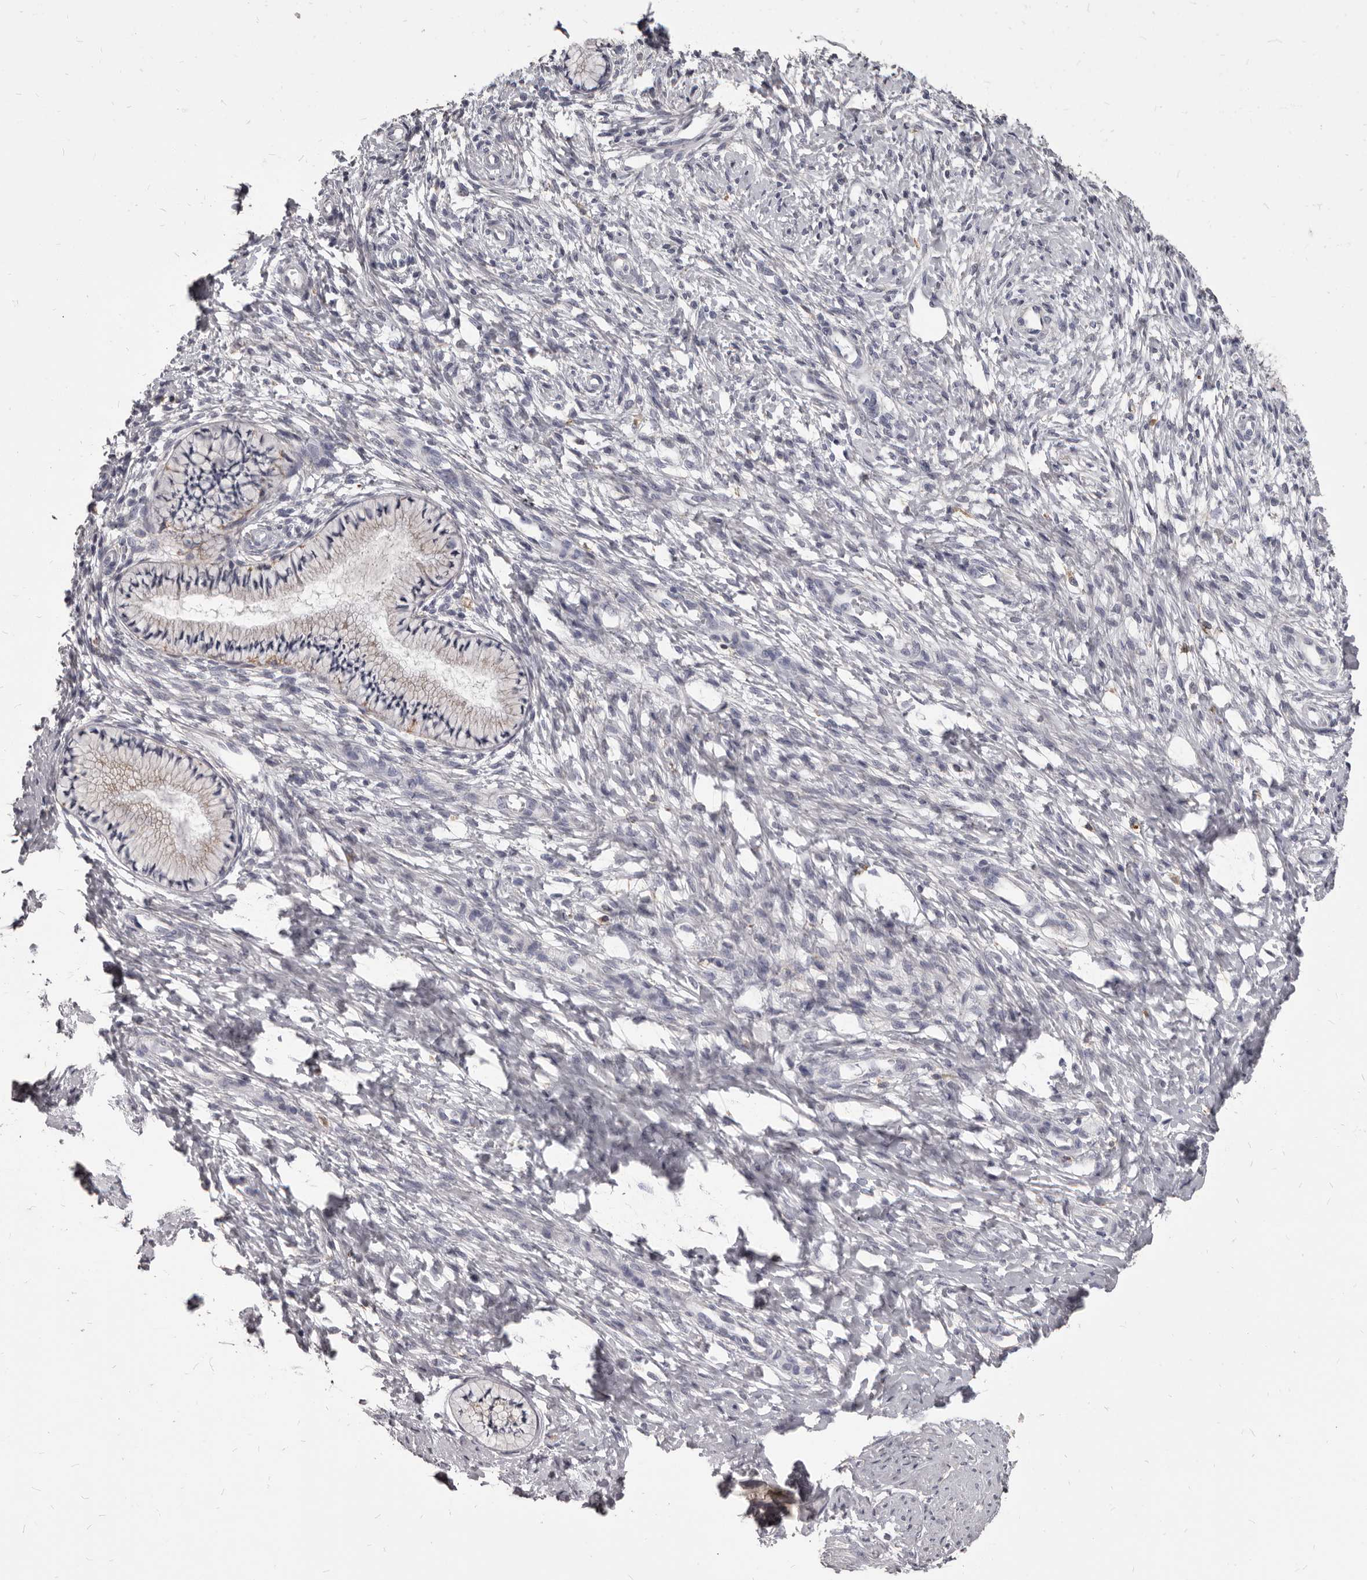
{"staining": {"intensity": "weak", "quantity": "<25%", "location": "cytoplasmic/membranous"}, "tissue": "cervix", "cell_type": "Glandular cells", "image_type": "normal", "snomed": [{"axis": "morphology", "description": "Normal tissue, NOS"}, {"axis": "topography", "description": "Cervix"}], "caption": "An image of cervix stained for a protein exhibits no brown staining in glandular cells. (Stains: DAB (3,3'-diaminobenzidine) immunohistochemistry with hematoxylin counter stain, Microscopy: brightfield microscopy at high magnification).", "gene": "PI4K2A", "patient": {"sex": "female", "age": 36}}